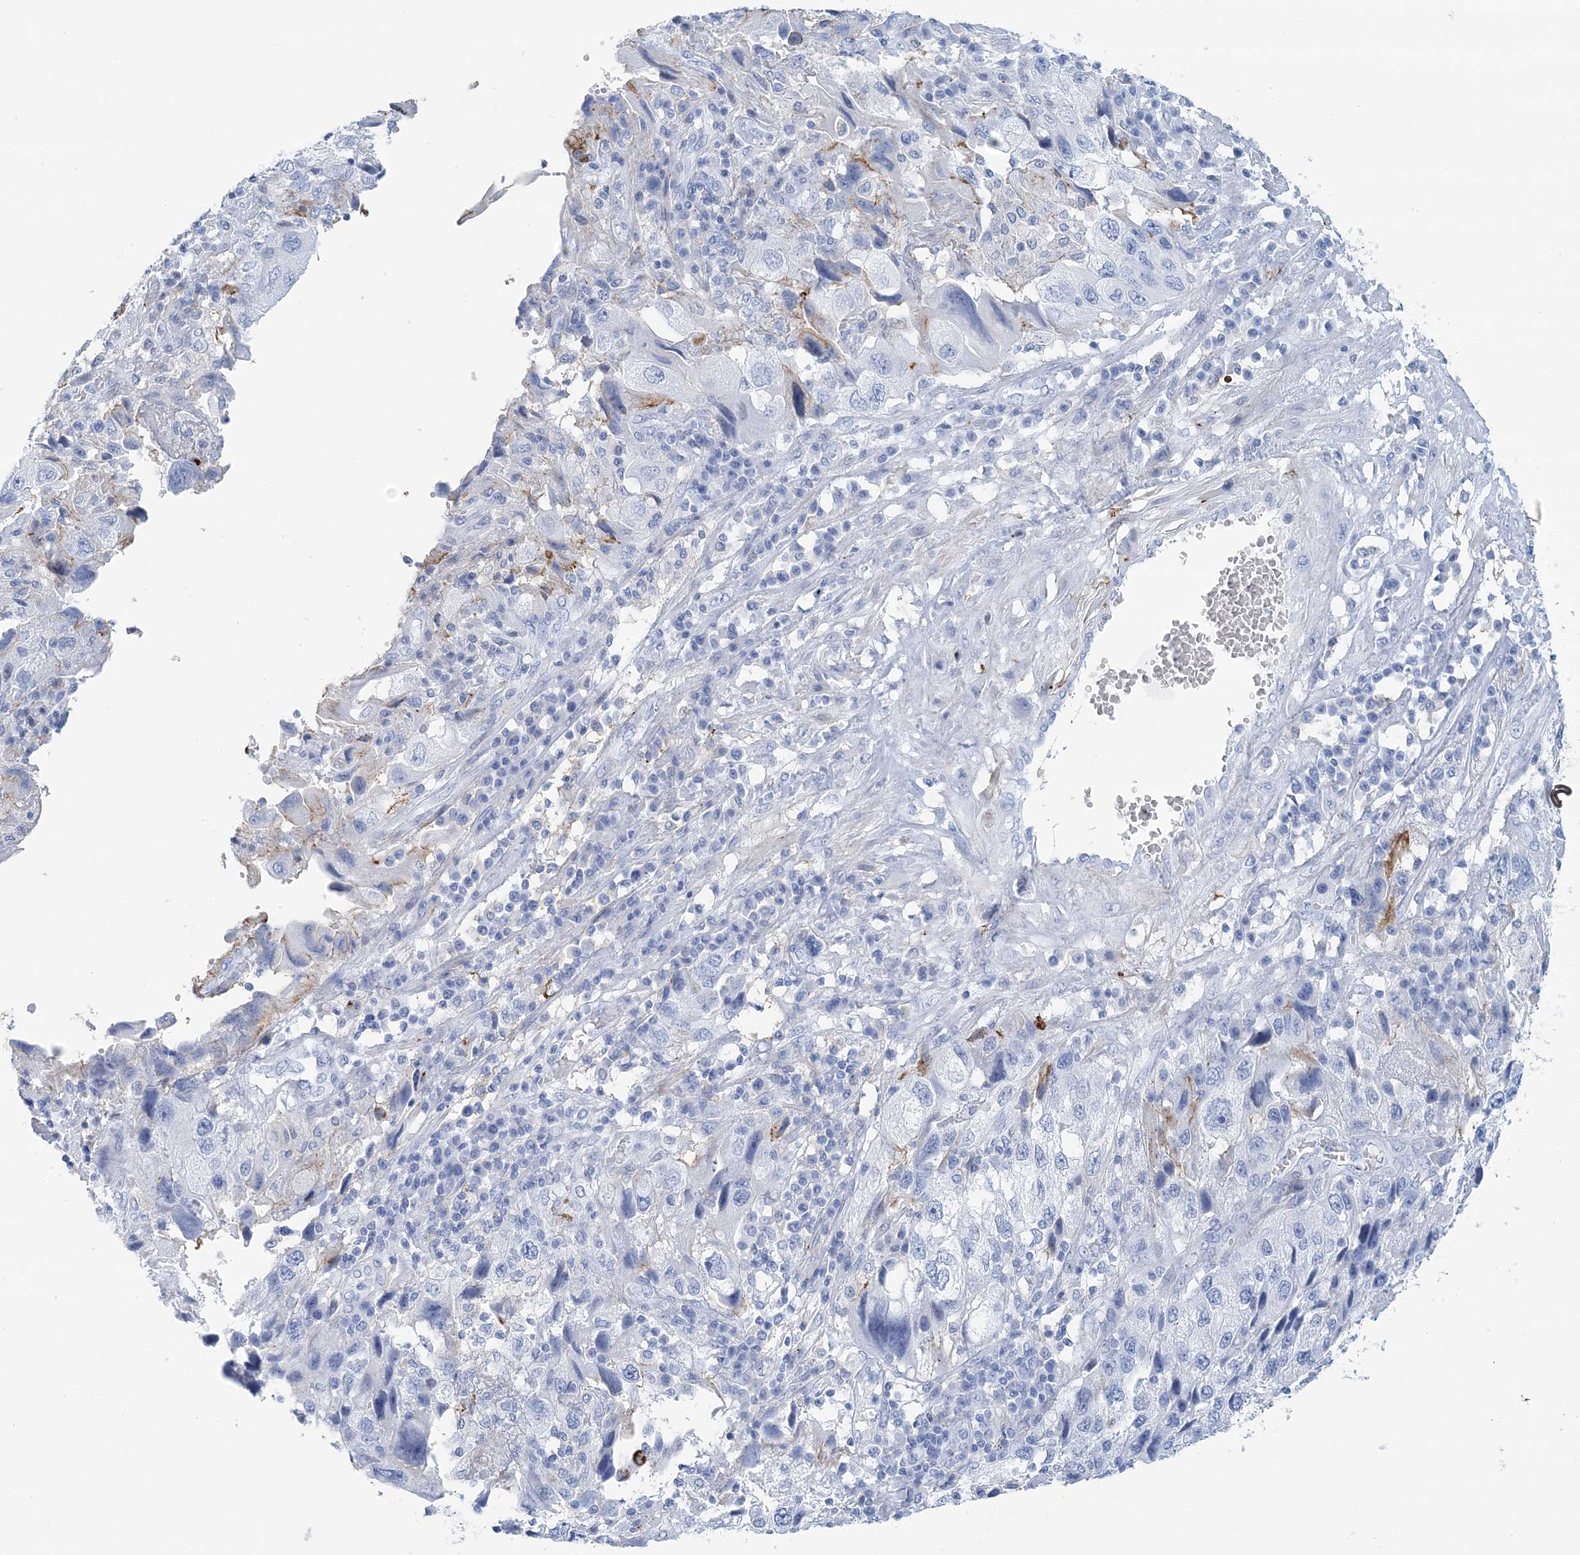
{"staining": {"intensity": "negative", "quantity": "none", "location": "none"}, "tissue": "endometrial cancer", "cell_type": "Tumor cells", "image_type": "cancer", "snomed": [{"axis": "morphology", "description": "Adenocarcinoma, NOS"}, {"axis": "topography", "description": "Endometrium"}], "caption": "This image is of adenocarcinoma (endometrial) stained with IHC to label a protein in brown with the nuclei are counter-stained blue. There is no expression in tumor cells.", "gene": "NKX6-1", "patient": {"sex": "female", "age": 49}}